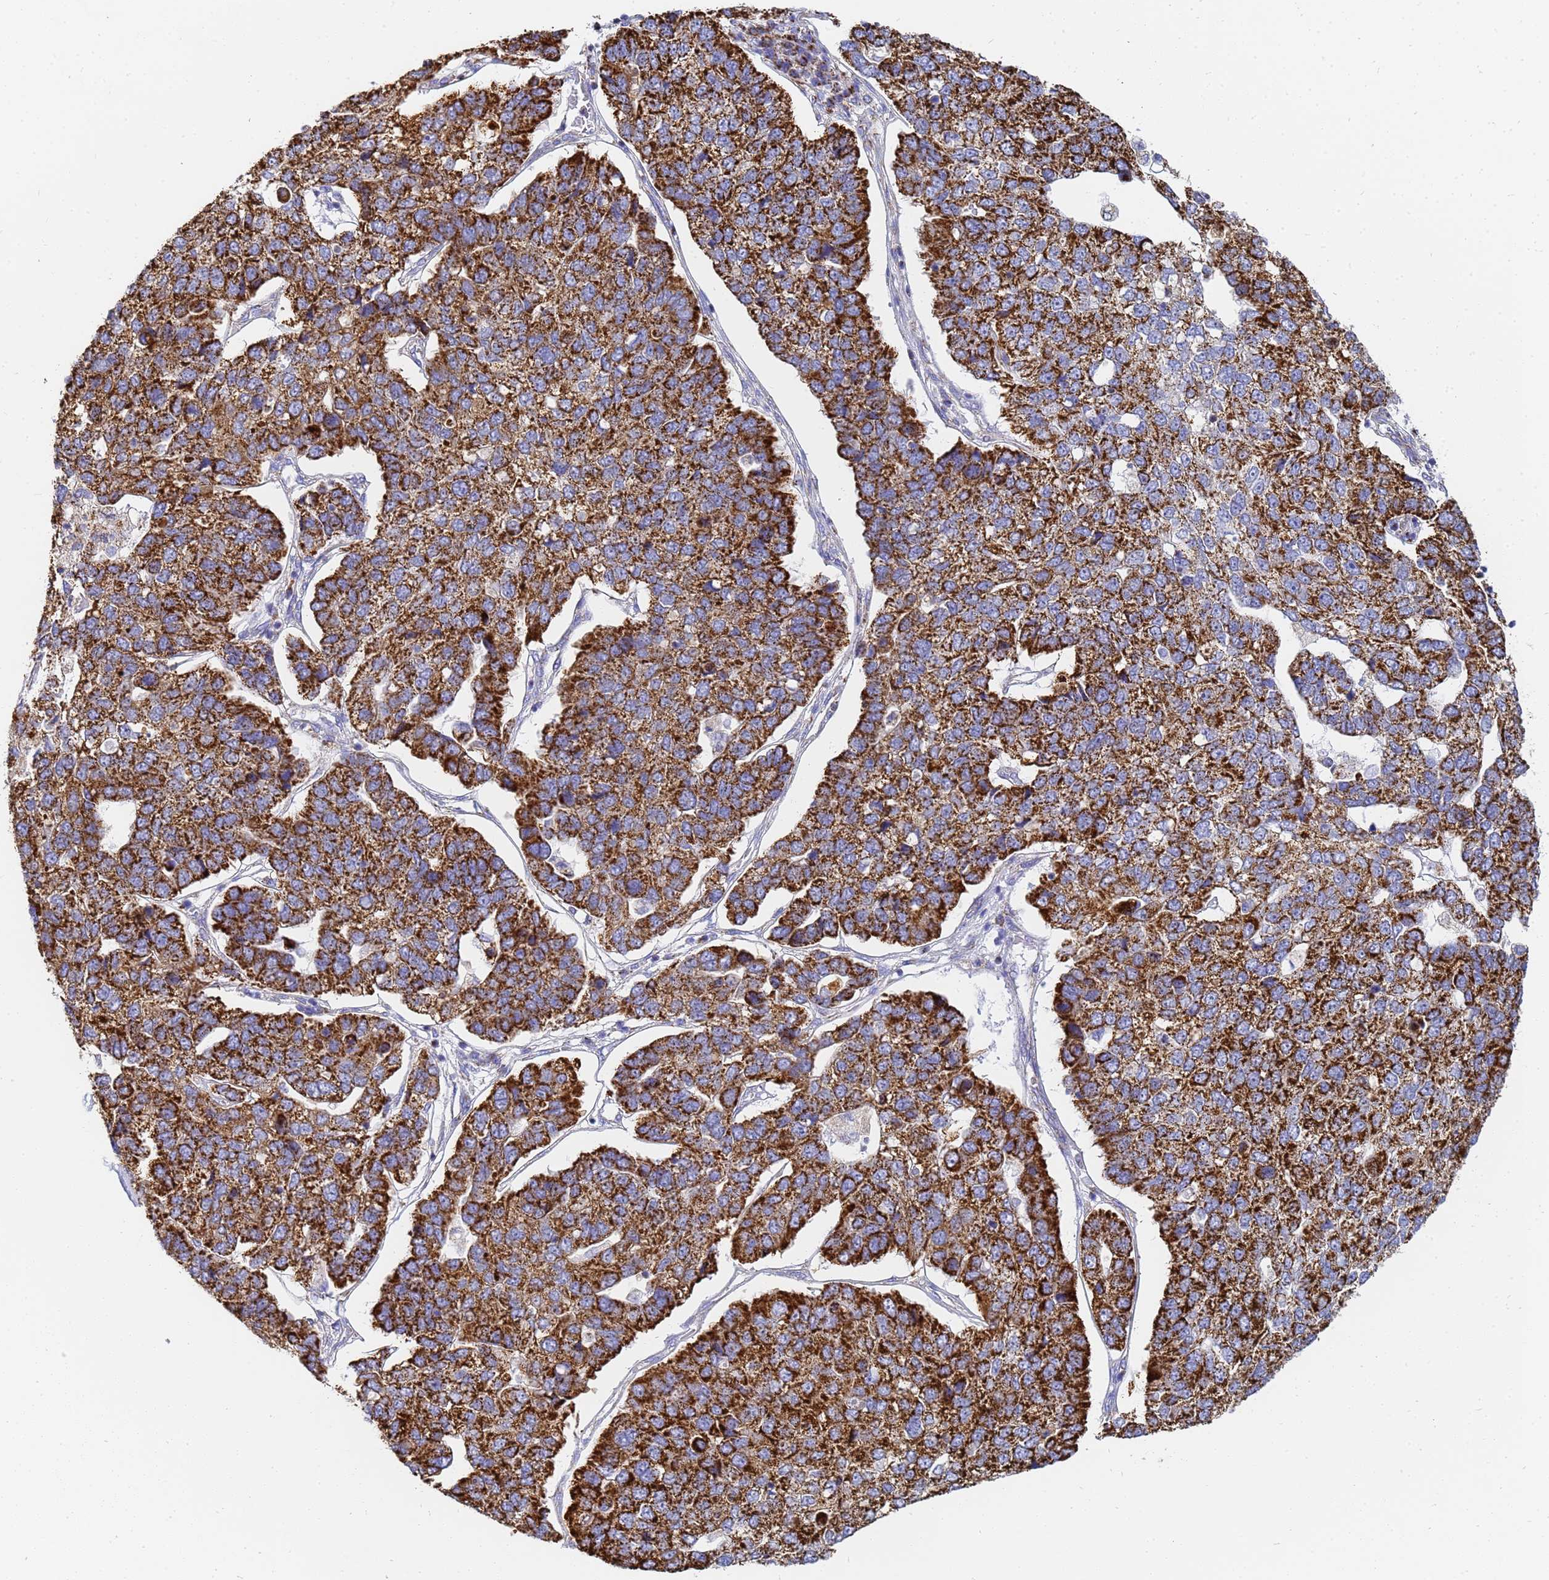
{"staining": {"intensity": "strong", "quantity": ">75%", "location": "cytoplasmic/membranous"}, "tissue": "pancreatic cancer", "cell_type": "Tumor cells", "image_type": "cancer", "snomed": [{"axis": "morphology", "description": "Adenocarcinoma, NOS"}, {"axis": "topography", "description": "Pancreas"}], "caption": "About >75% of tumor cells in human adenocarcinoma (pancreatic) display strong cytoplasmic/membranous protein staining as visualized by brown immunohistochemical staining.", "gene": "CNIH4", "patient": {"sex": "female", "age": 61}}